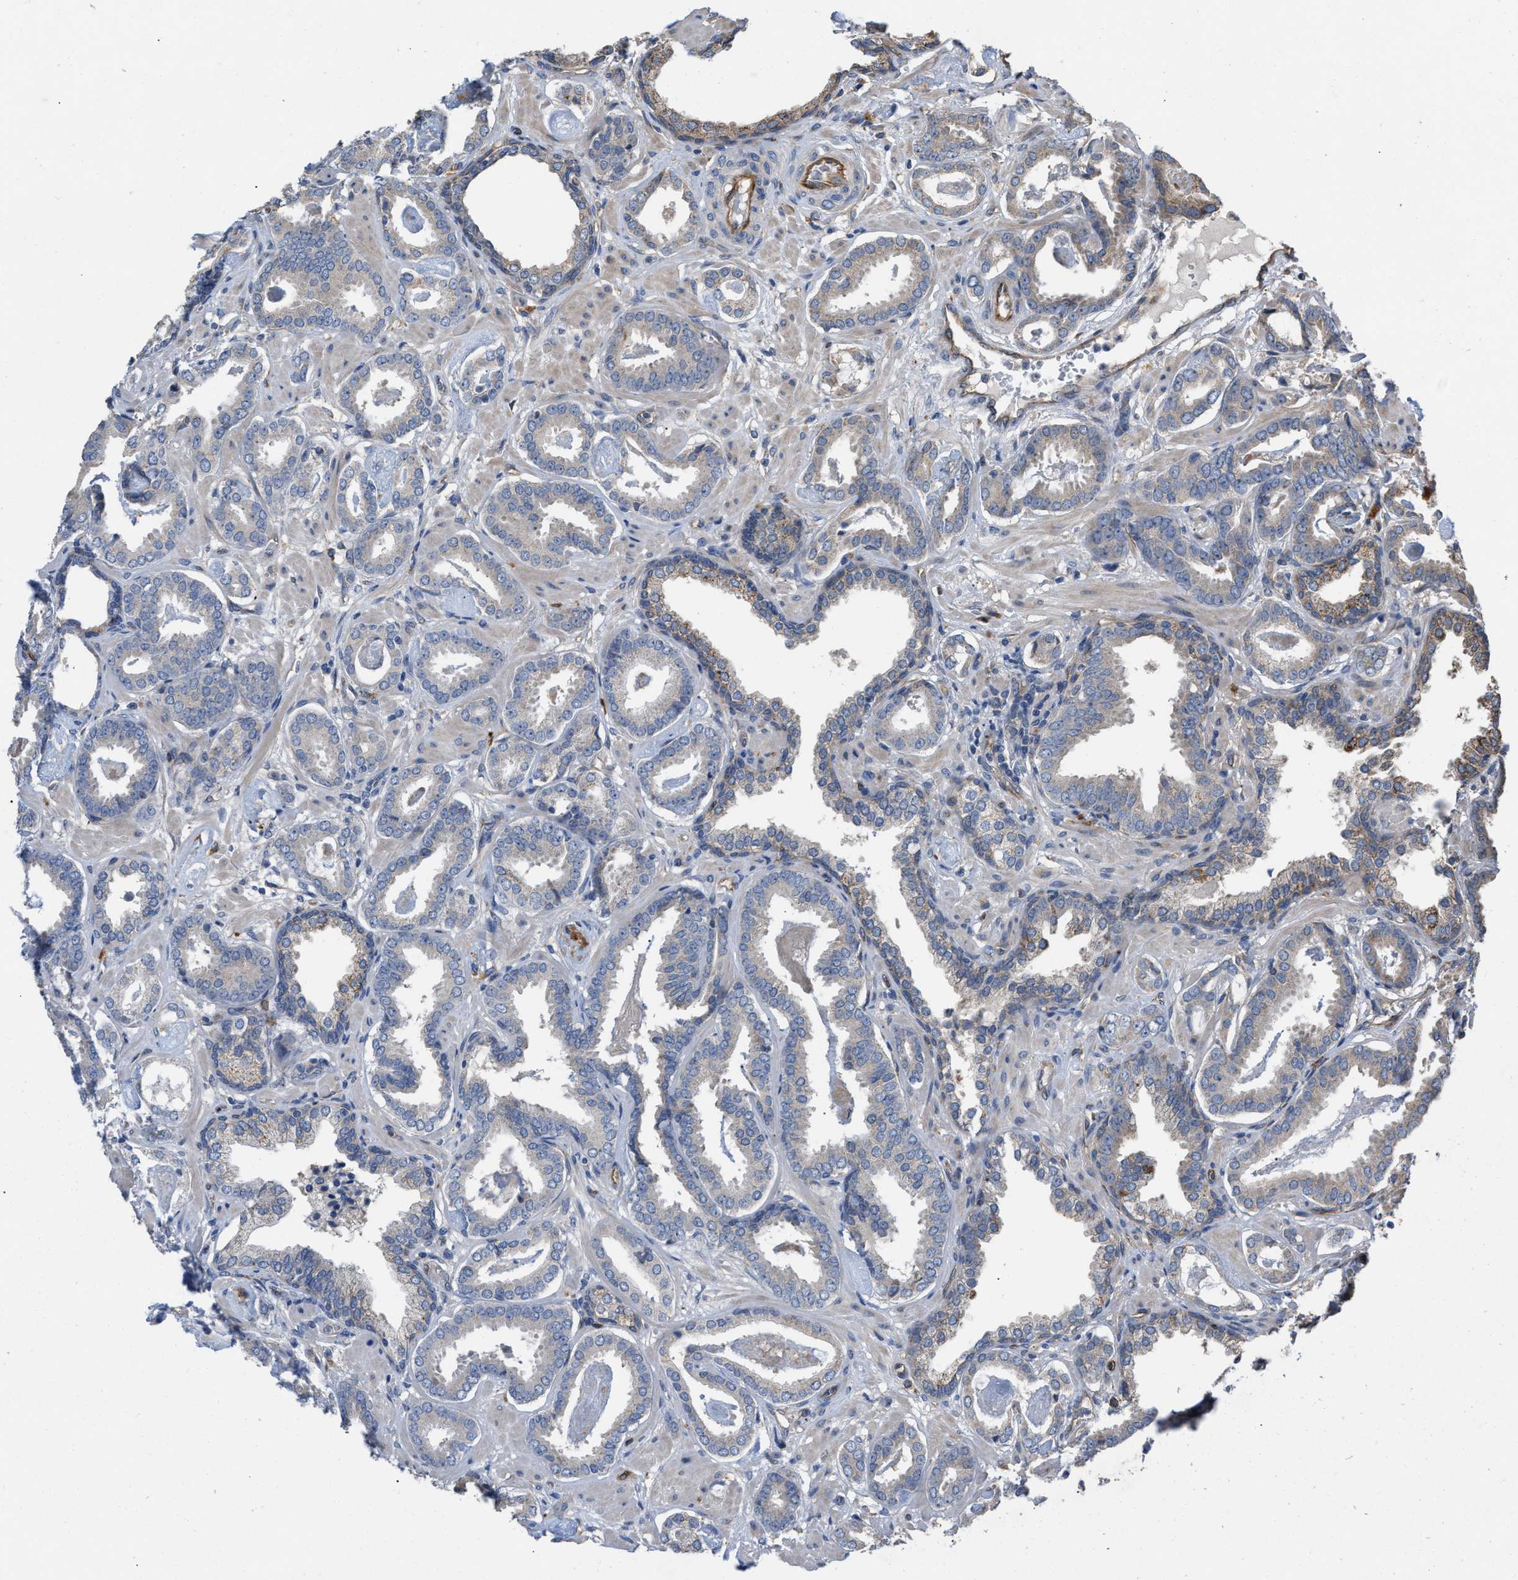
{"staining": {"intensity": "weak", "quantity": "<25%", "location": "cytoplasmic/membranous"}, "tissue": "prostate cancer", "cell_type": "Tumor cells", "image_type": "cancer", "snomed": [{"axis": "morphology", "description": "Adenocarcinoma, Low grade"}, {"axis": "topography", "description": "Prostate"}], "caption": "Tumor cells show no significant positivity in adenocarcinoma (low-grade) (prostate).", "gene": "SLC4A11", "patient": {"sex": "male", "age": 53}}